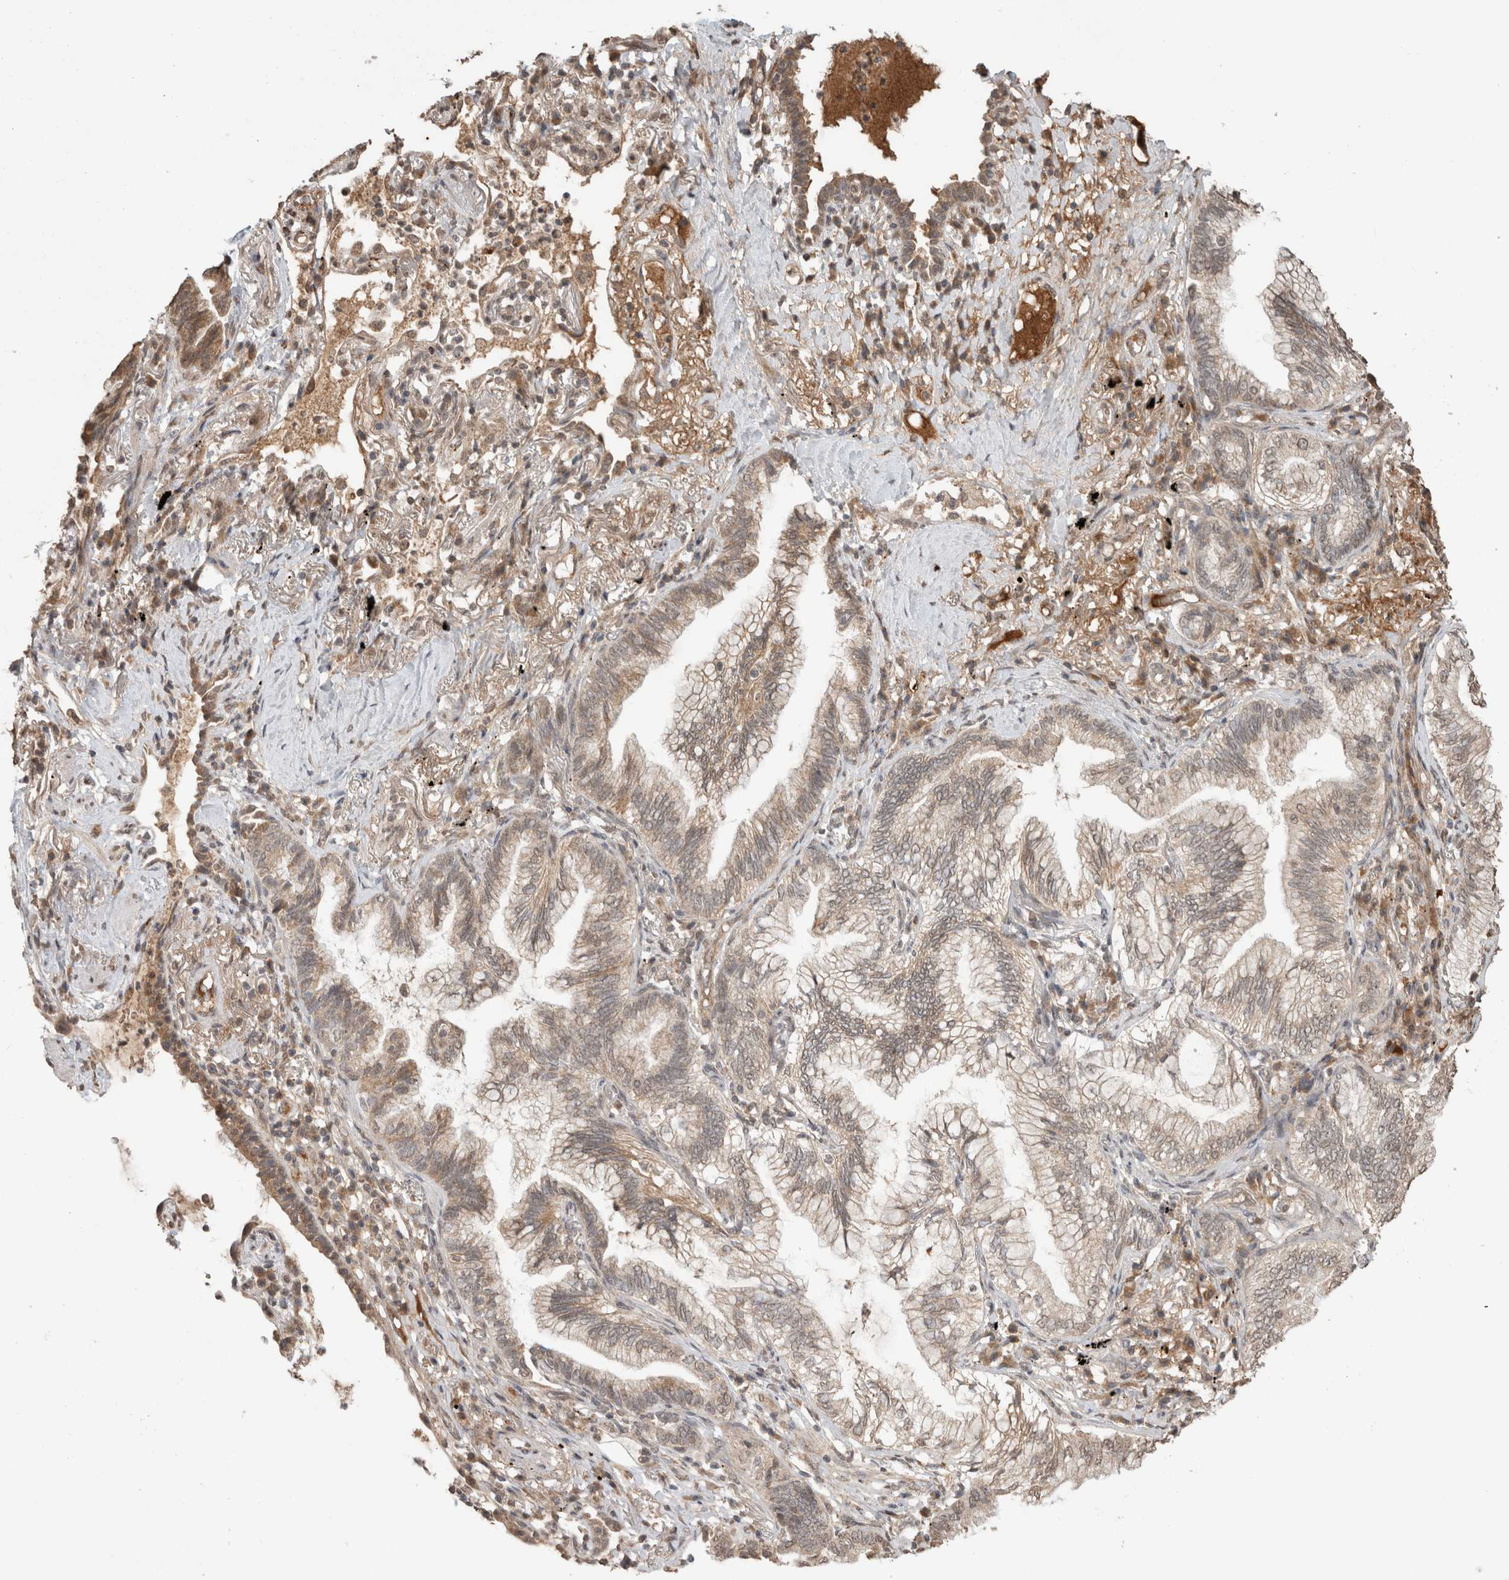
{"staining": {"intensity": "weak", "quantity": ">75%", "location": "cytoplasmic/membranous"}, "tissue": "lung cancer", "cell_type": "Tumor cells", "image_type": "cancer", "snomed": [{"axis": "morphology", "description": "Adenocarcinoma, NOS"}, {"axis": "topography", "description": "Lung"}], "caption": "Immunohistochemical staining of human adenocarcinoma (lung) shows low levels of weak cytoplasmic/membranous protein positivity in about >75% of tumor cells.", "gene": "FAM3A", "patient": {"sex": "female", "age": 70}}